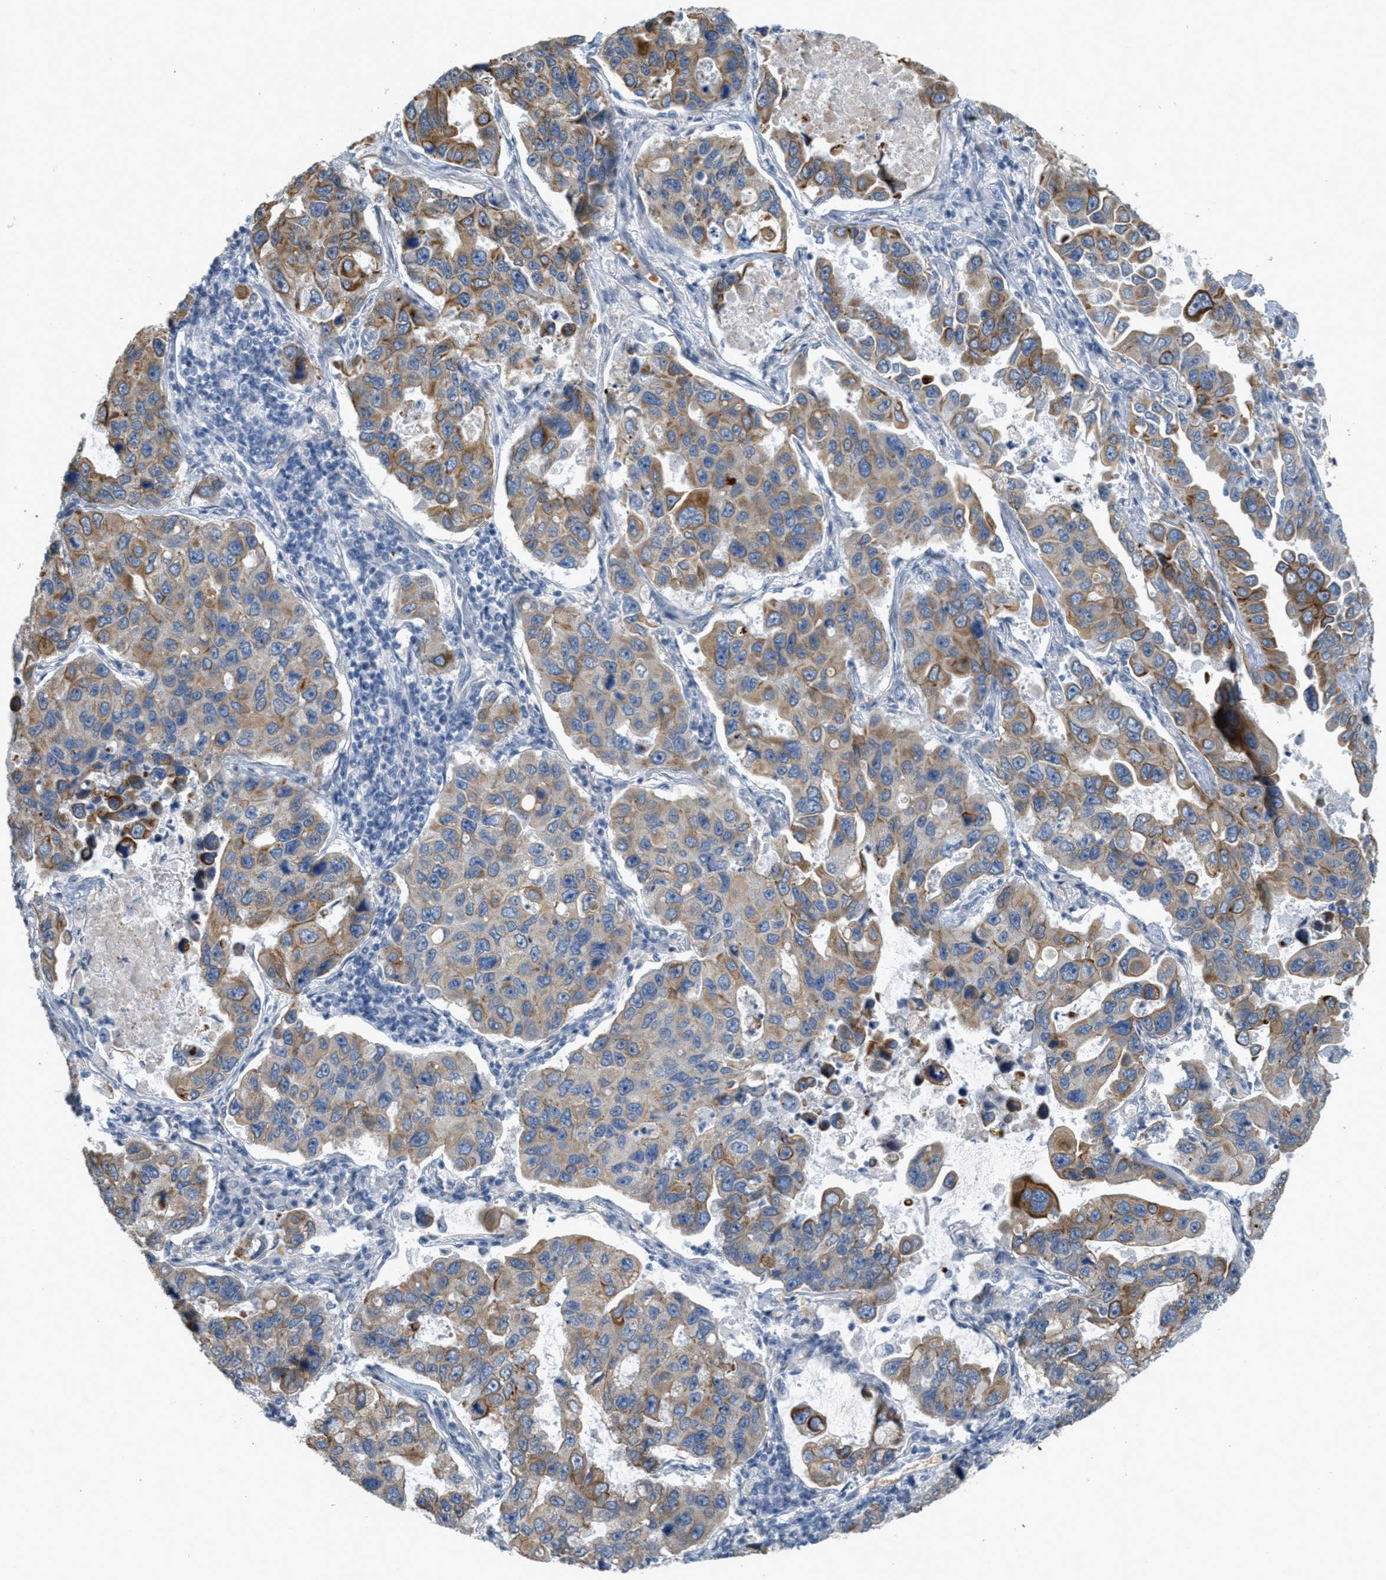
{"staining": {"intensity": "moderate", "quantity": ">75%", "location": "cytoplasmic/membranous"}, "tissue": "lung cancer", "cell_type": "Tumor cells", "image_type": "cancer", "snomed": [{"axis": "morphology", "description": "Adenocarcinoma, NOS"}, {"axis": "topography", "description": "Lung"}], "caption": "Moderate cytoplasmic/membranous protein expression is appreciated in about >75% of tumor cells in adenocarcinoma (lung). Nuclei are stained in blue.", "gene": "MRS2", "patient": {"sex": "male", "age": 64}}